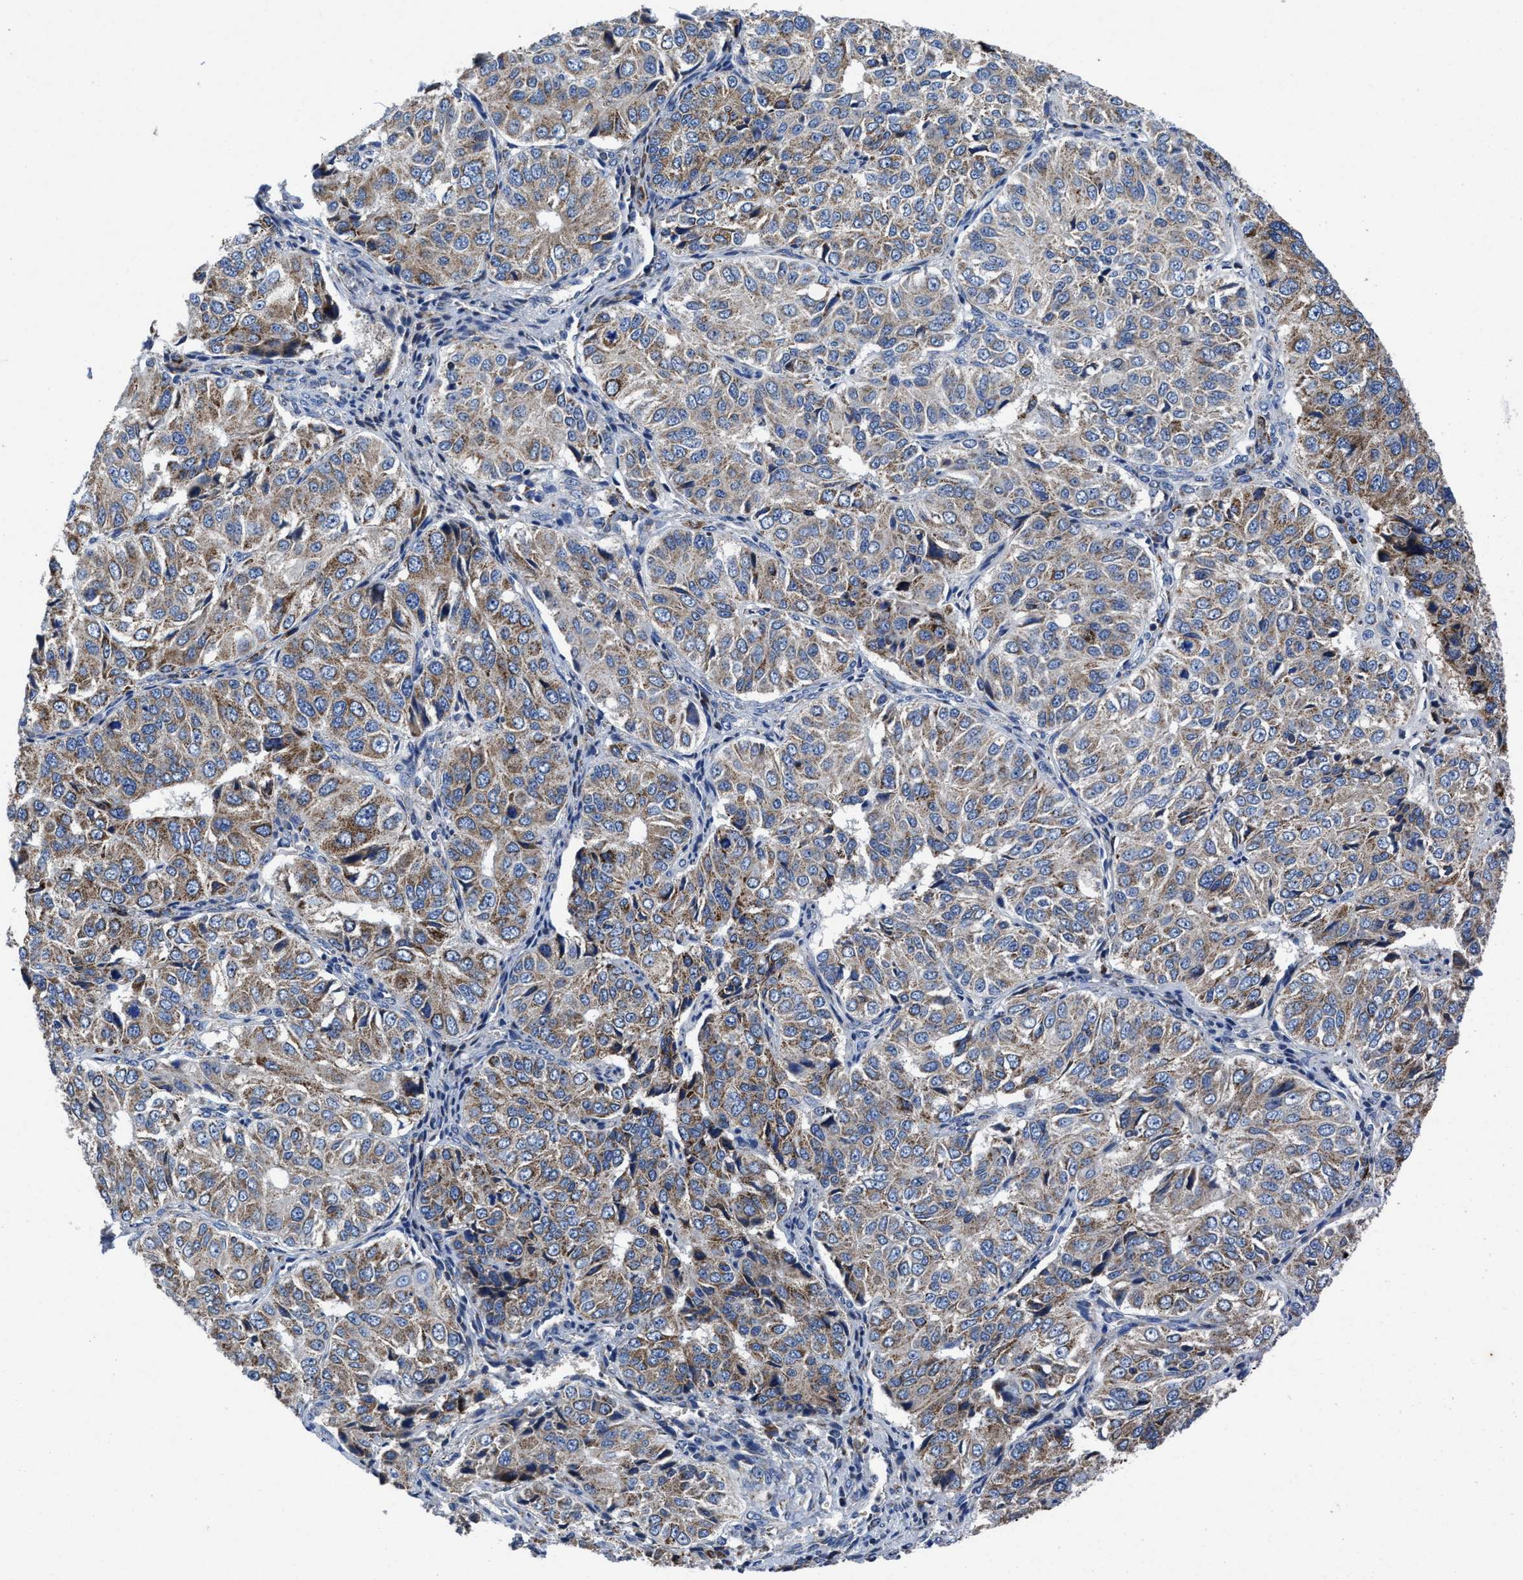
{"staining": {"intensity": "weak", "quantity": ">75%", "location": "cytoplasmic/membranous"}, "tissue": "ovarian cancer", "cell_type": "Tumor cells", "image_type": "cancer", "snomed": [{"axis": "morphology", "description": "Carcinoma, endometroid"}, {"axis": "topography", "description": "Ovary"}], "caption": "Human ovarian endometroid carcinoma stained with a brown dye reveals weak cytoplasmic/membranous positive positivity in about >75% of tumor cells.", "gene": "CACNA1D", "patient": {"sex": "female", "age": 51}}